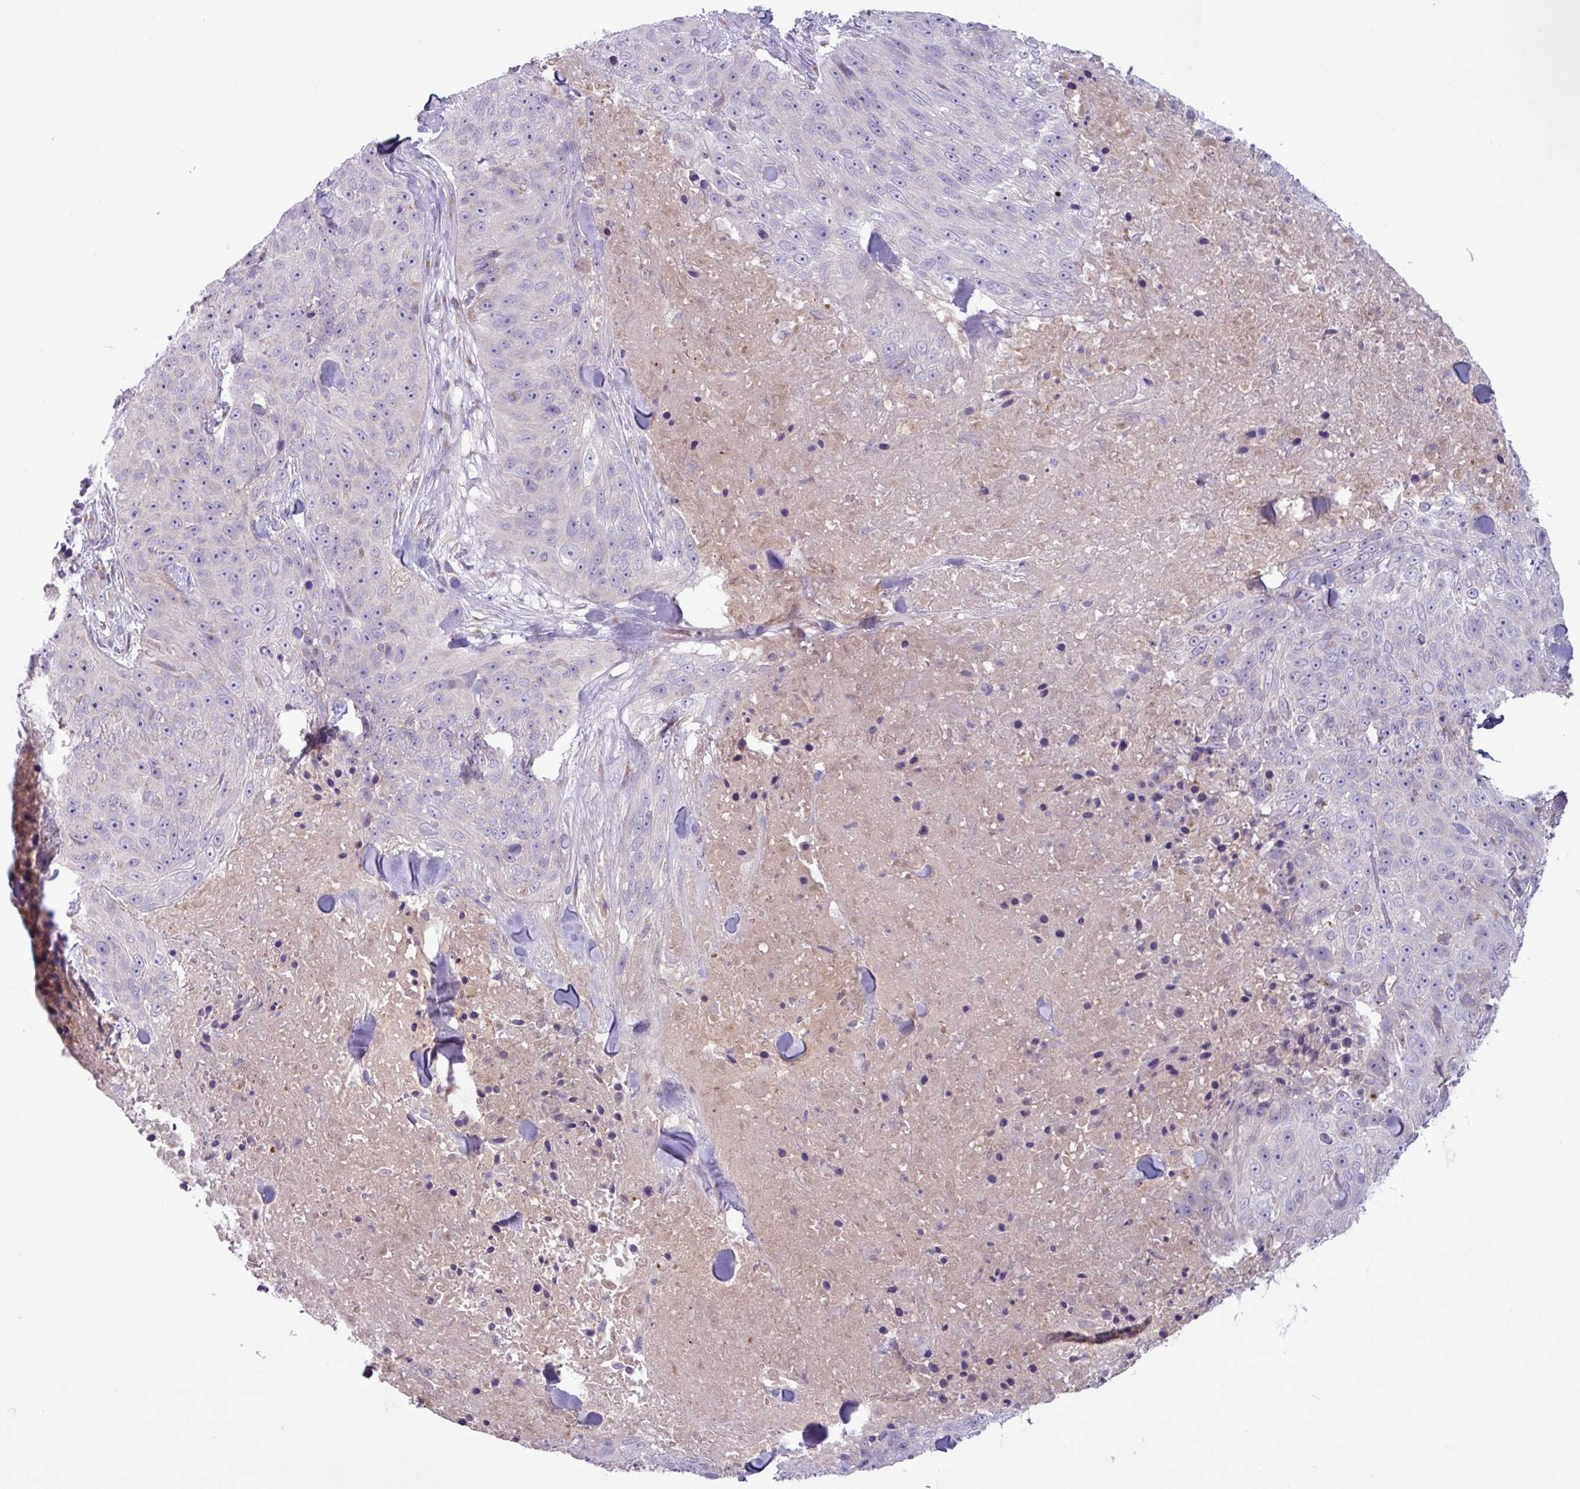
{"staining": {"intensity": "weak", "quantity": "<25%", "location": "cytoplasmic/membranous"}, "tissue": "skin cancer", "cell_type": "Tumor cells", "image_type": "cancer", "snomed": [{"axis": "morphology", "description": "Squamous cell carcinoma, NOS"}, {"axis": "topography", "description": "Skin"}], "caption": "Immunohistochemistry (IHC) histopathology image of neoplastic tissue: skin squamous cell carcinoma stained with DAB exhibits no significant protein positivity in tumor cells. Brightfield microscopy of immunohistochemistry (IHC) stained with DAB (3,3'-diaminobenzidine) (brown) and hematoxylin (blue), captured at high magnification.", "gene": "STIMATE", "patient": {"sex": "female", "age": 87}}